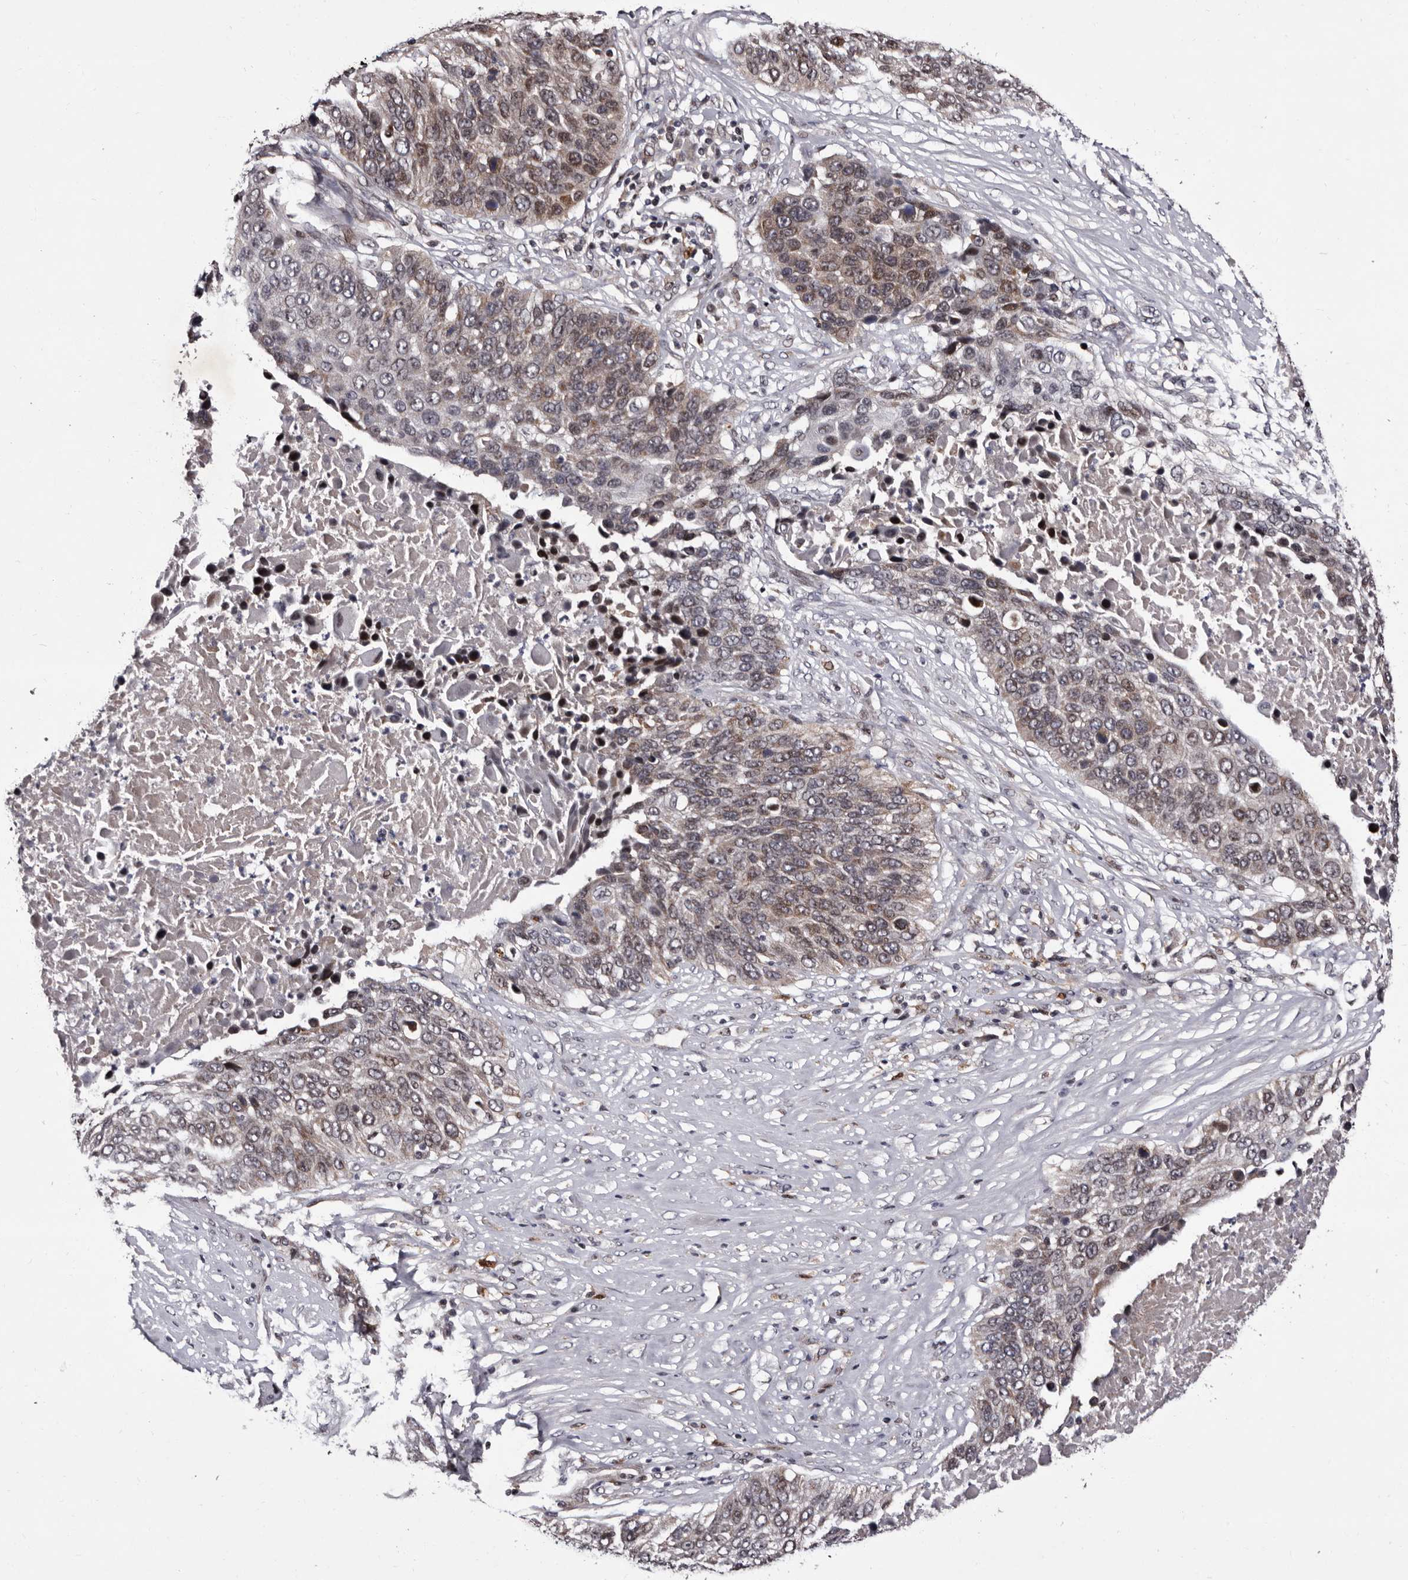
{"staining": {"intensity": "weak", "quantity": "25%-75%", "location": "cytoplasmic/membranous,nuclear"}, "tissue": "lung cancer", "cell_type": "Tumor cells", "image_type": "cancer", "snomed": [{"axis": "morphology", "description": "Squamous cell carcinoma, NOS"}, {"axis": "topography", "description": "Lung"}], "caption": "Lung squamous cell carcinoma stained with a brown dye displays weak cytoplasmic/membranous and nuclear positive positivity in about 25%-75% of tumor cells.", "gene": "TNKS", "patient": {"sex": "male", "age": 66}}